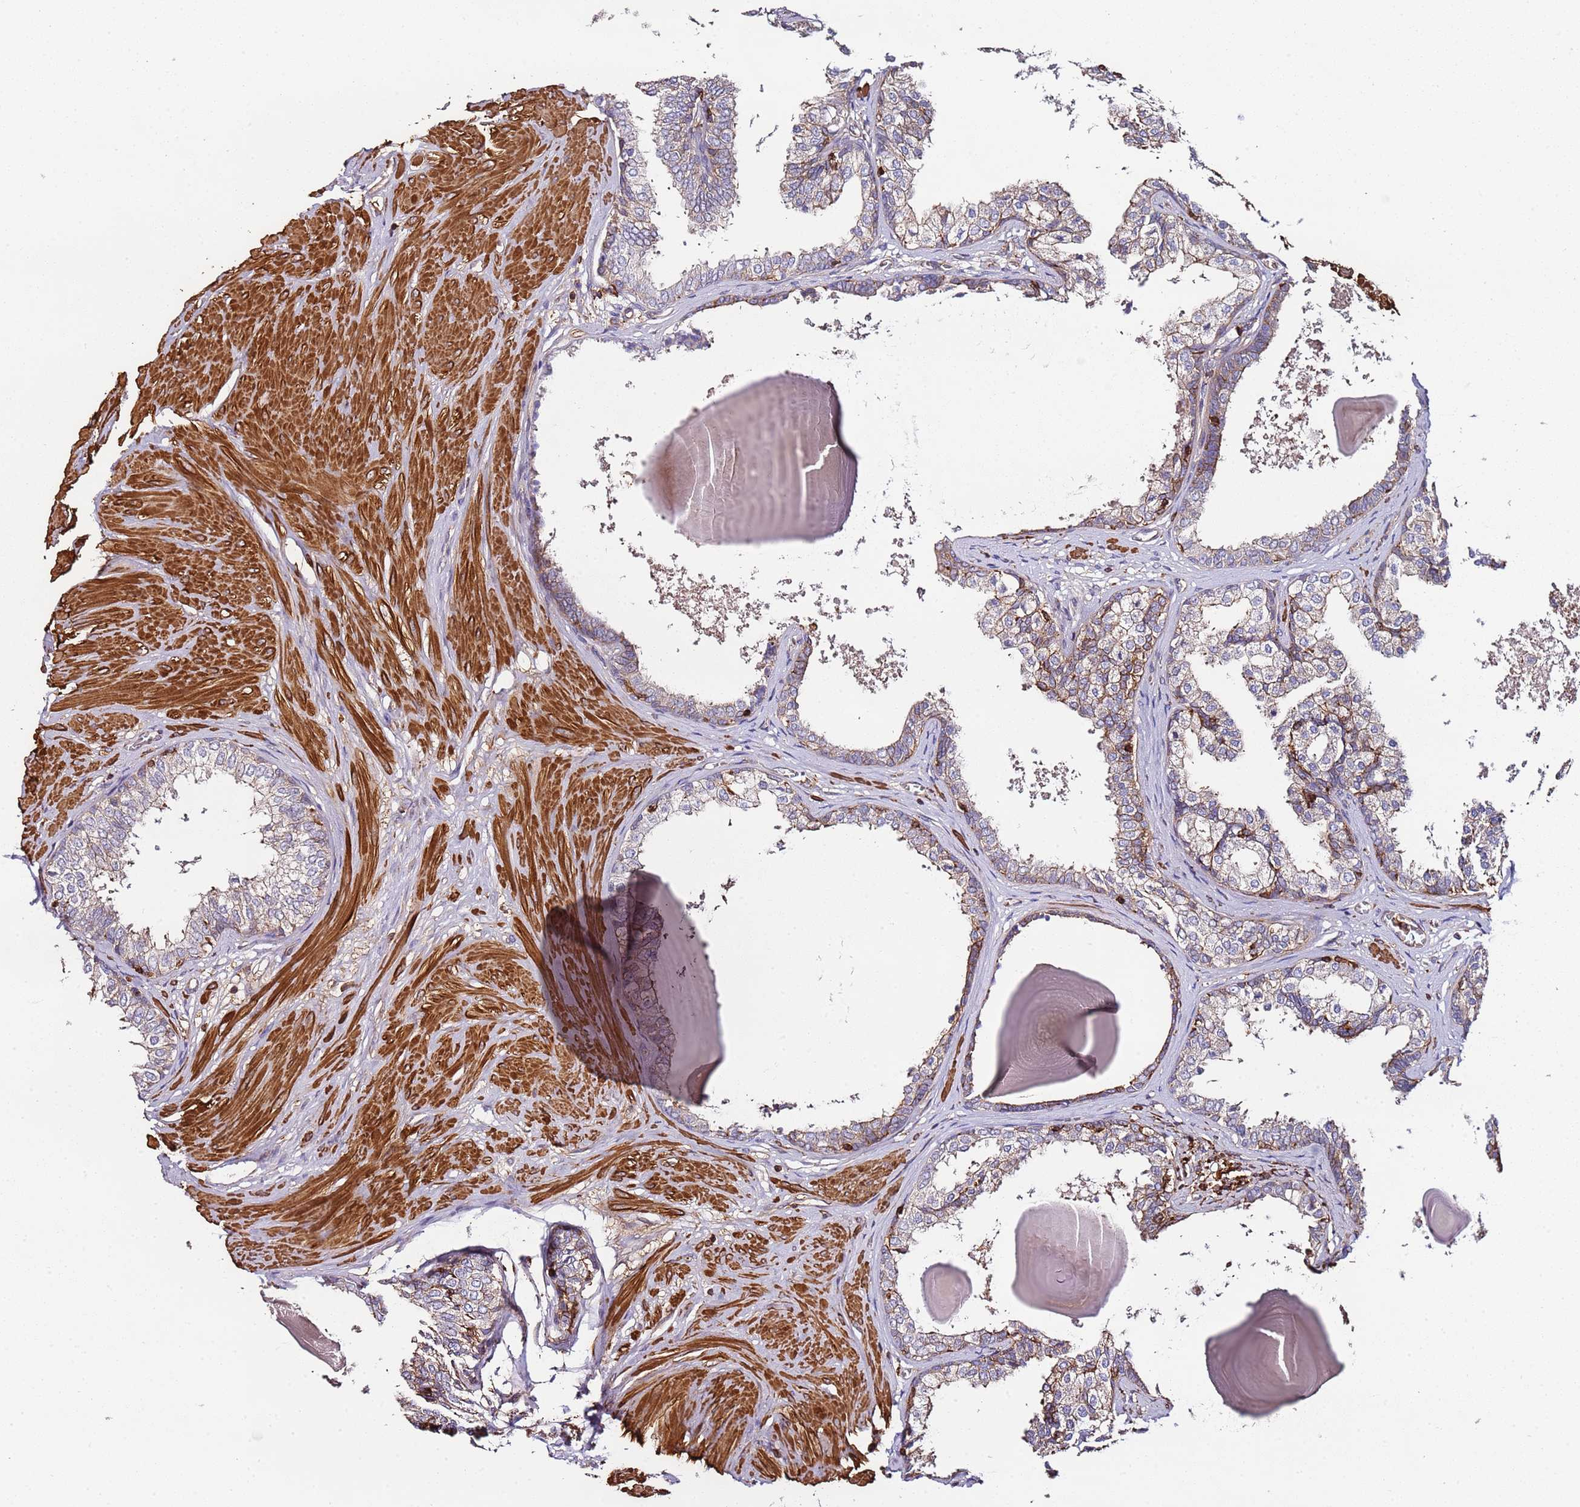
{"staining": {"intensity": "moderate", "quantity": "25%-75%", "location": "cytoplasmic/membranous"}, "tissue": "prostate", "cell_type": "Glandular cells", "image_type": "normal", "snomed": [{"axis": "morphology", "description": "Normal tissue, NOS"}, {"axis": "topography", "description": "Prostate"}], "caption": "Immunohistochemistry (IHC) (DAB (3,3'-diaminobenzidine)) staining of benign human prostate demonstrates moderate cytoplasmic/membranous protein positivity in about 25%-75% of glandular cells. The protein is shown in brown color, while the nuclei are stained blue.", "gene": "CYP2U1", "patient": {"sex": "male", "age": 48}}